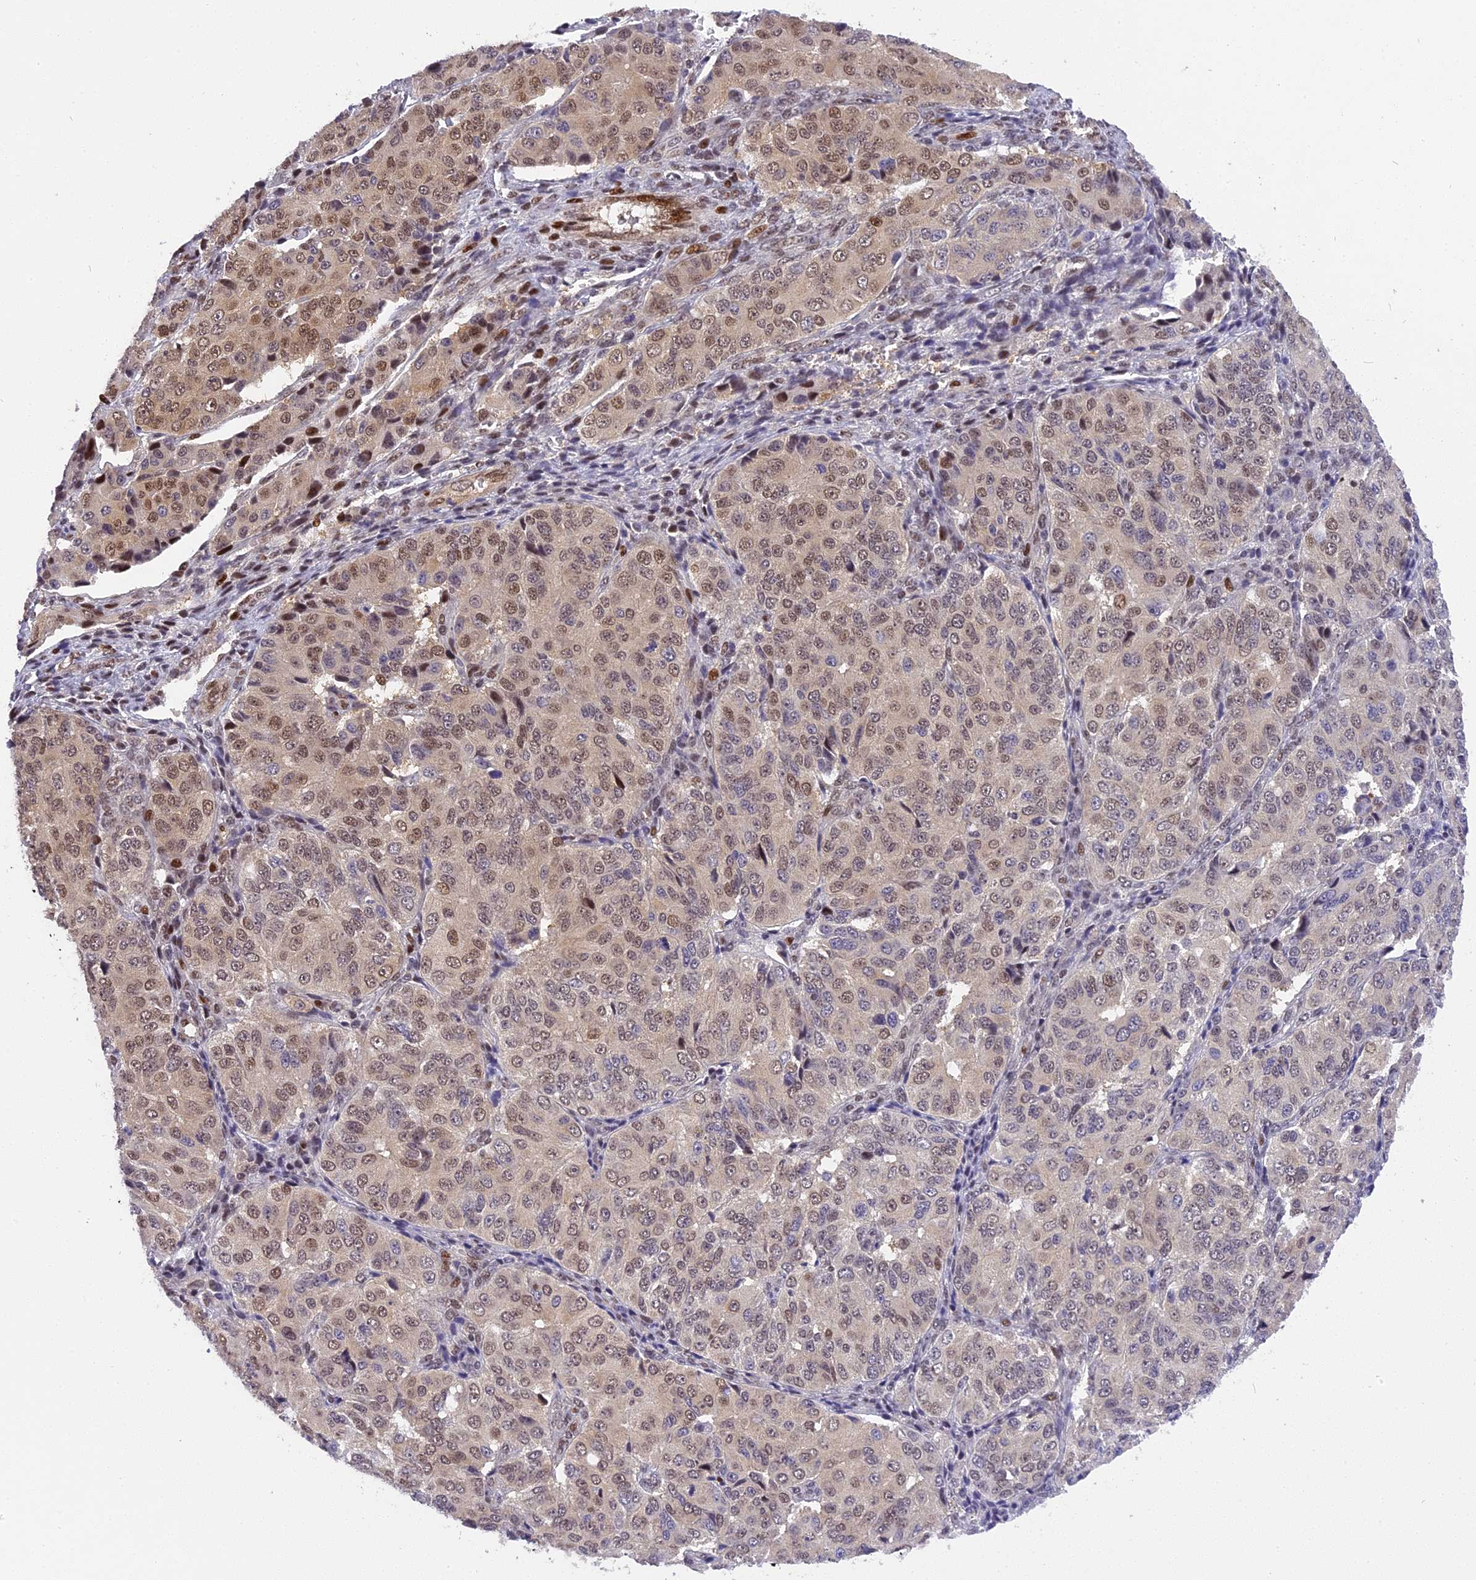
{"staining": {"intensity": "moderate", "quantity": "25%-75%", "location": "nuclear"}, "tissue": "ovarian cancer", "cell_type": "Tumor cells", "image_type": "cancer", "snomed": [{"axis": "morphology", "description": "Carcinoma, endometroid"}, {"axis": "topography", "description": "Ovary"}], "caption": "Protein expression analysis of human ovarian endometroid carcinoma reveals moderate nuclear positivity in approximately 25%-75% of tumor cells. The staining was performed using DAB (3,3'-diaminobenzidine), with brown indicating positive protein expression. Nuclei are stained blue with hematoxylin.", "gene": "RABGGTA", "patient": {"sex": "female", "age": 51}}